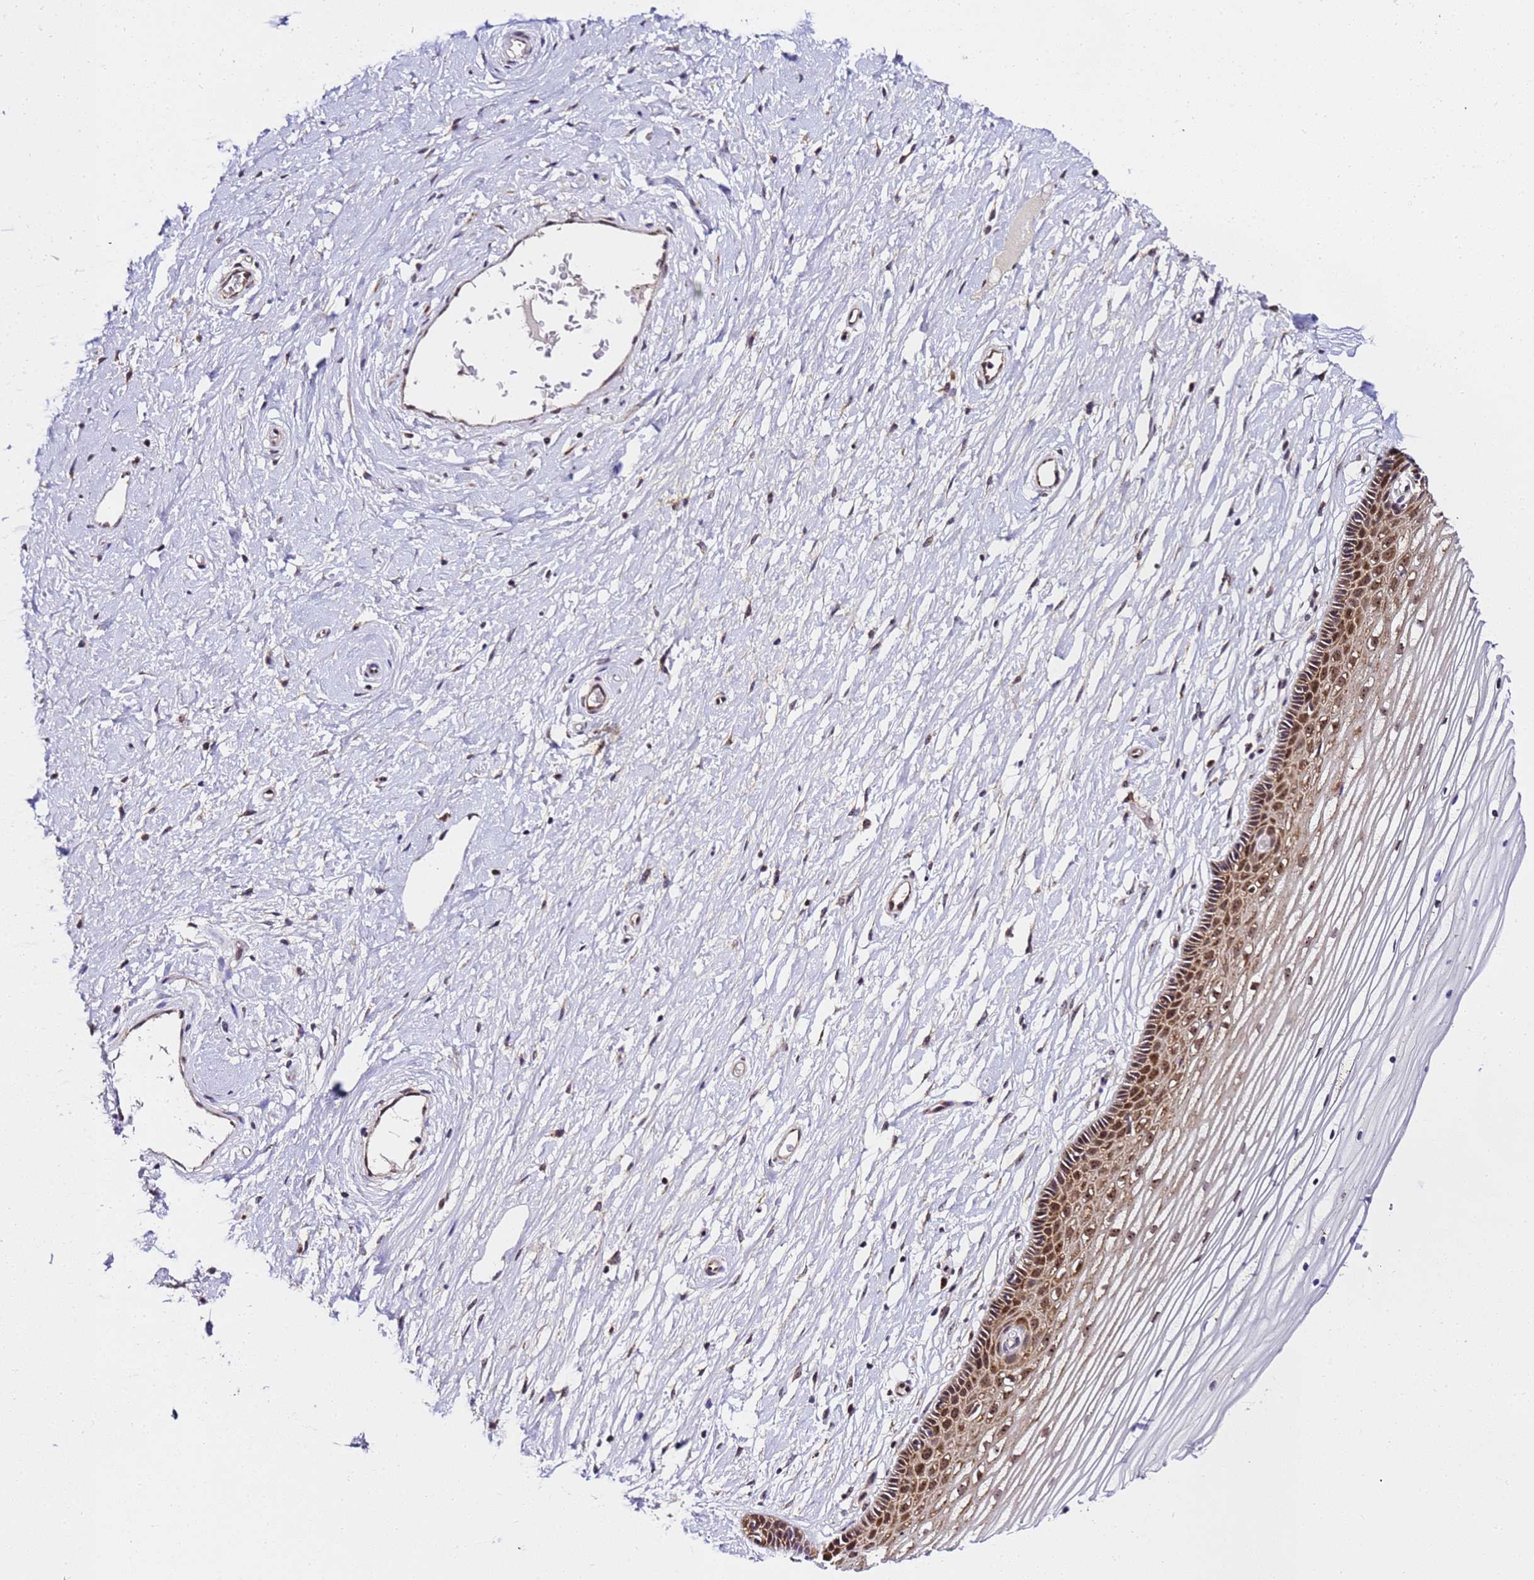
{"staining": {"intensity": "strong", "quantity": "25%-75%", "location": "cytoplasmic/membranous,nuclear"}, "tissue": "vagina", "cell_type": "Squamous epithelial cells", "image_type": "normal", "snomed": [{"axis": "morphology", "description": "Normal tissue, NOS"}, {"axis": "topography", "description": "Vagina"}, {"axis": "topography", "description": "Cervix"}], "caption": "Vagina stained with IHC displays strong cytoplasmic/membranous,nuclear expression in approximately 25%-75% of squamous epithelial cells. (Brightfield microscopy of DAB IHC at high magnification).", "gene": "SLX4IP", "patient": {"sex": "female", "age": 40}}